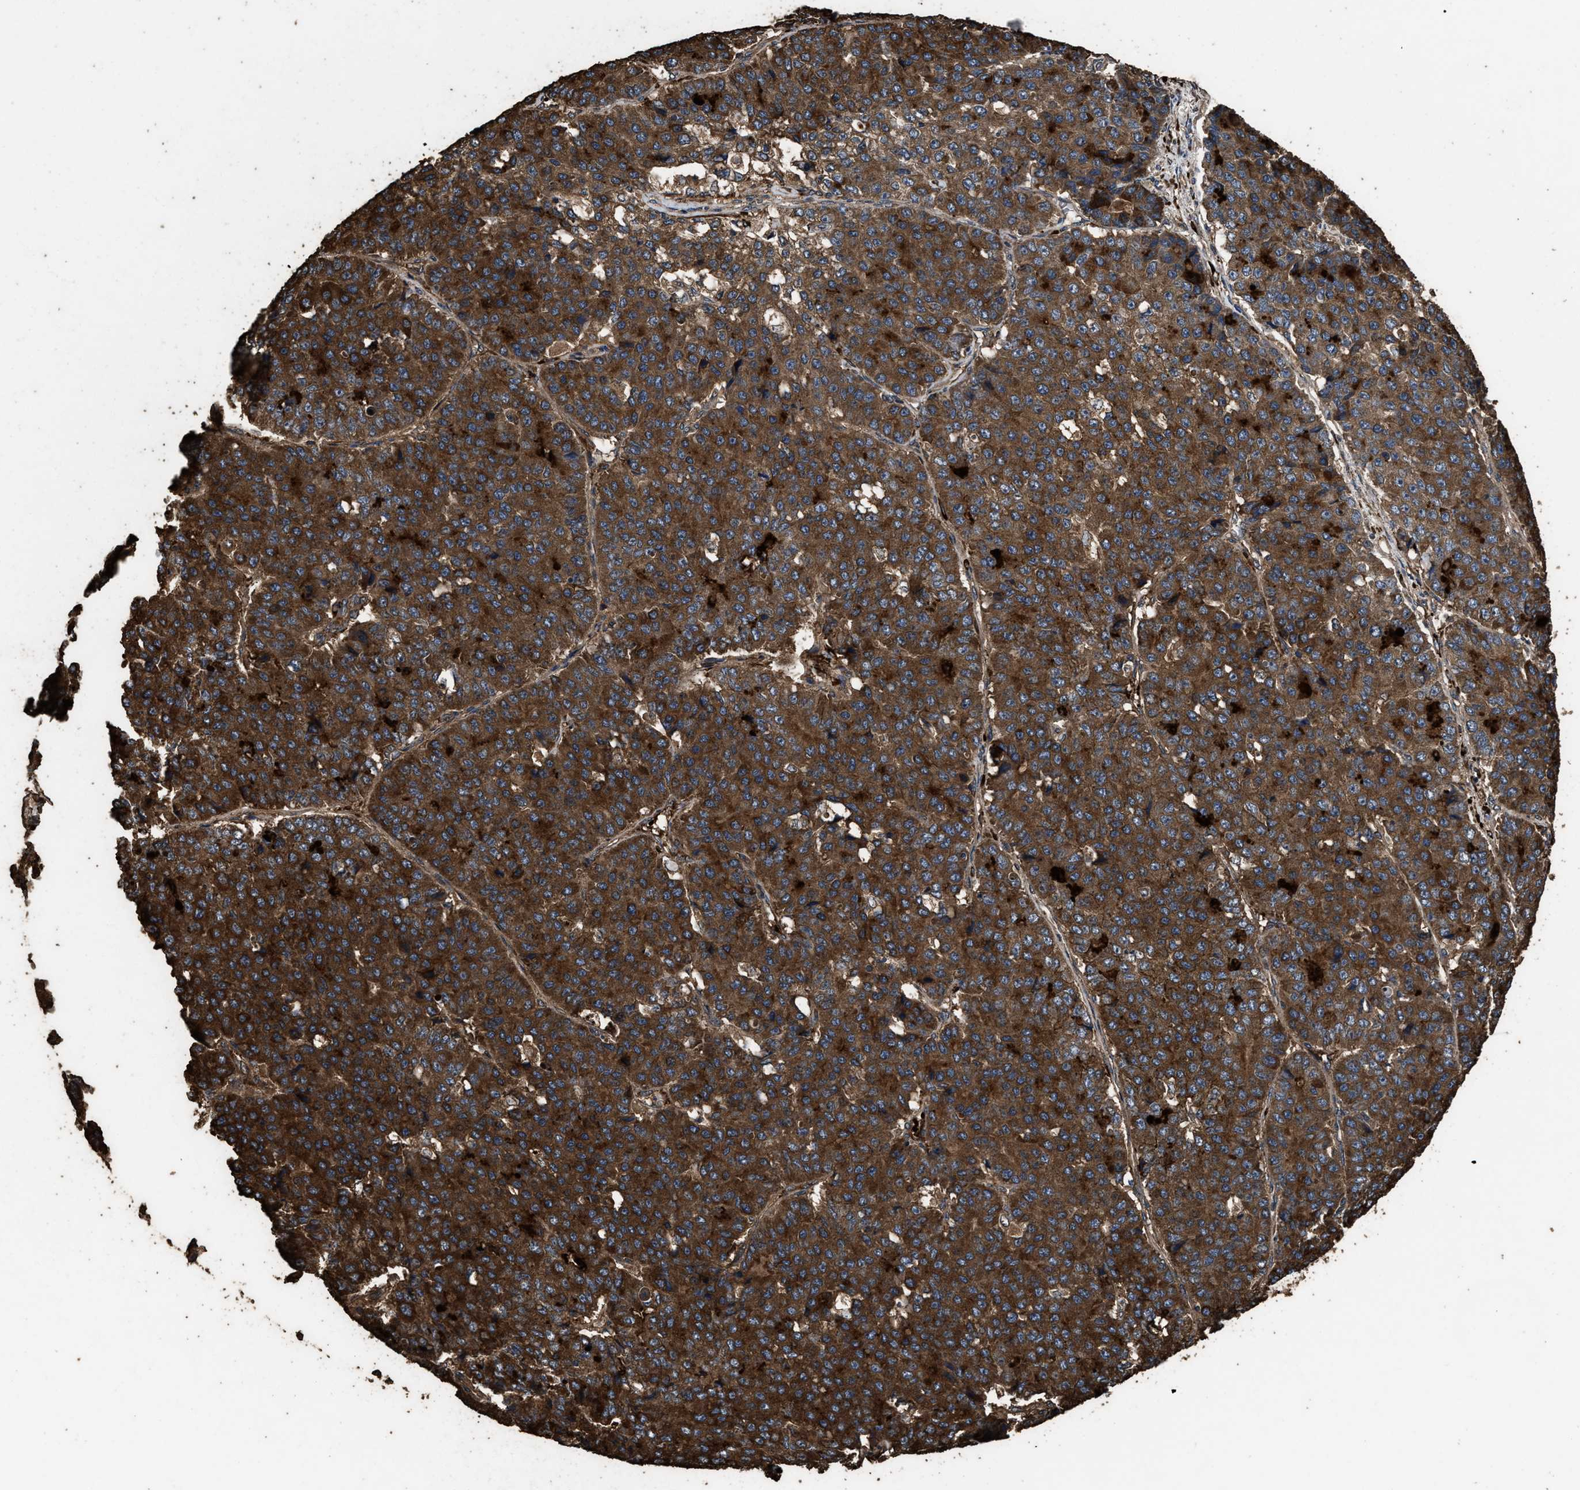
{"staining": {"intensity": "strong", "quantity": ">75%", "location": "cytoplasmic/membranous"}, "tissue": "pancreatic cancer", "cell_type": "Tumor cells", "image_type": "cancer", "snomed": [{"axis": "morphology", "description": "Adenocarcinoma, NOS"}, {"axis": "topography", "description": "Pancreas"}], "caption": "Brown immunohistochemical staining in human pancreatic adenocarcinoma demonstrates strong cytoplasmic/membranous staining in about >75% of tumor cells.", "gene": "ZMYND19", "patient": {"sex": "male", "age": 50}}